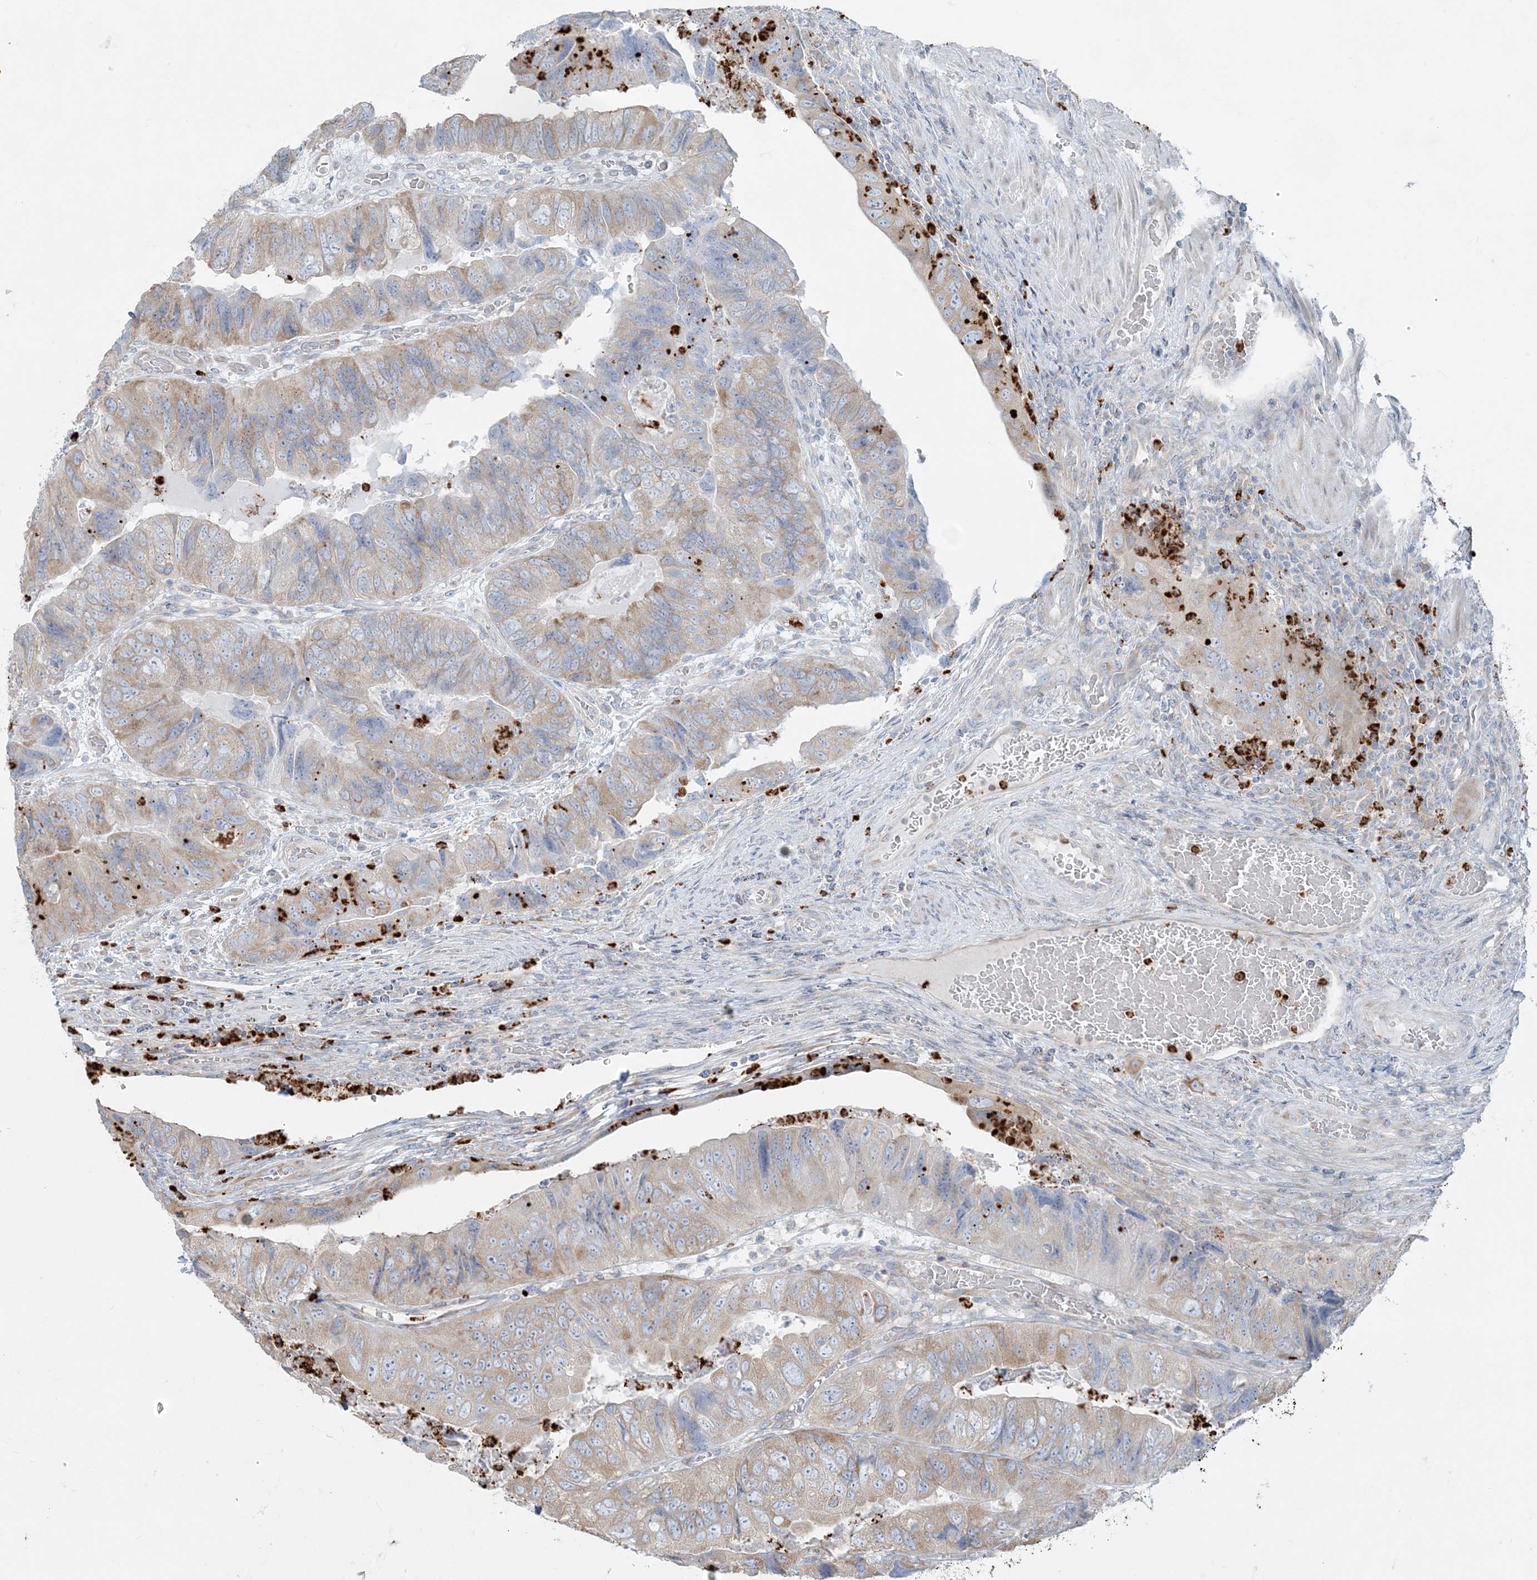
{"staining": {"intensity": "weak", "quantity": "25%-75%", "location": "cytoplasmic/membranous"}, "tissue": "colorectal cancer", "cell_type": "Tumor cells", "image_type": "cancer", "snomed": [{"axis": "morphology", "description": "Adenocarcinoma, NOS"}, {"axis": "topography", "description": "Rectum"}], "caption": "A brown stain shows weak cytoplasmic/membranous positivity of a protein in colorectal adenocarcinoma tumor cells. The protein is shown in brown color, while the nuclei are stained blue.", "gene": "CCNJ", "patient": {"sex": "male", "age": 63}}